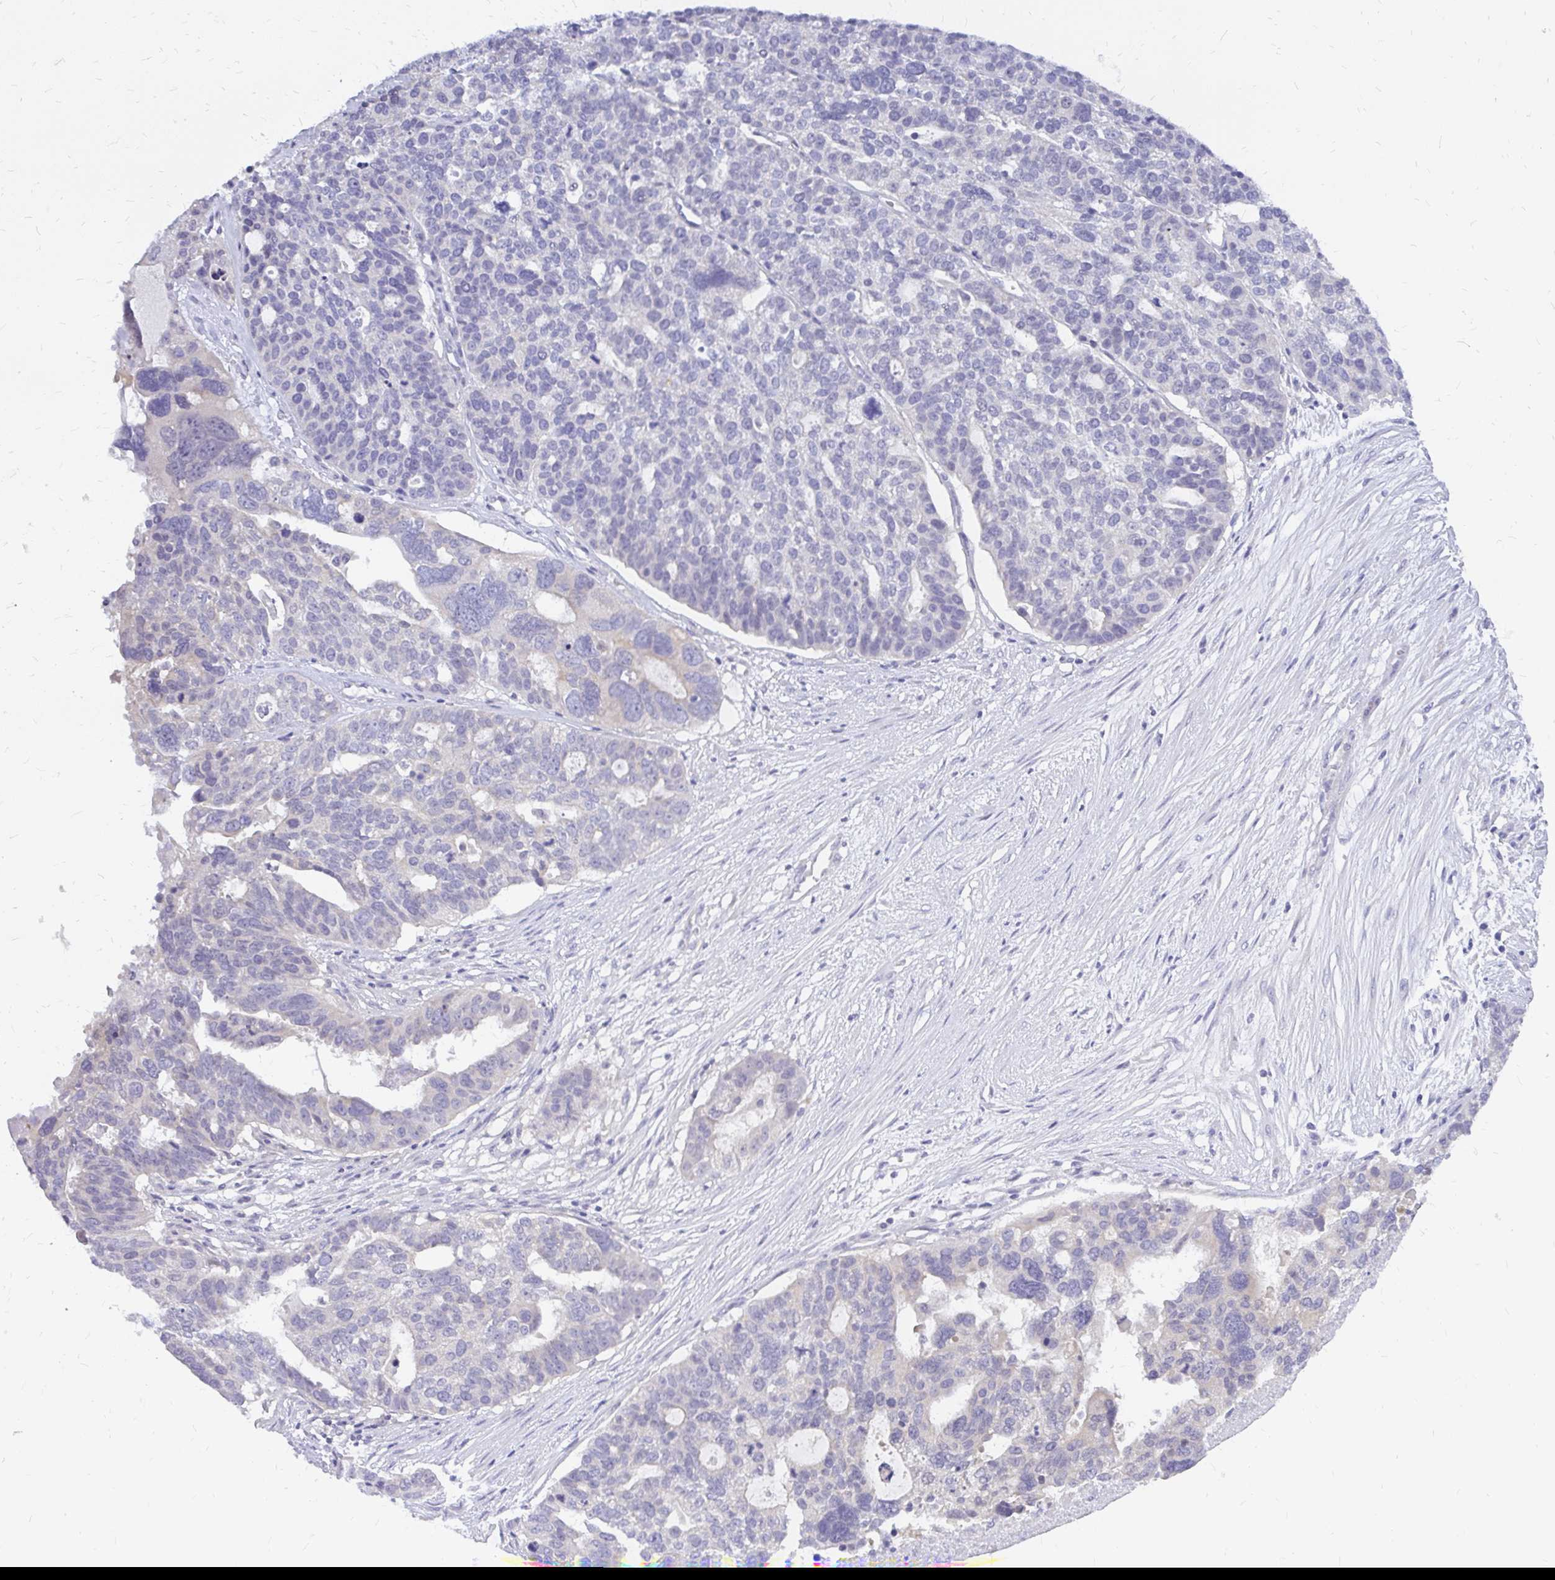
{"staining": {"intensity": "negative", "quantity": "none", "location": "none"}, "tissue": "ovarian cancer", "cell_type": "Tumor cells", "image_type": "cancer", "snomed": [{"axis": "morphology", "description": "Cystadenocarcinoma, serous, NOS"}, {"axis": "topography", "description": "Ovary"}], "caption": "The micrograph exhibits no staining of tumor cells in ovarian cancer. (DAB IHC with hematoxylin counter stain).", "gene": "MAP1LC3A", "patient": {"sex": "female", "age": 59}}